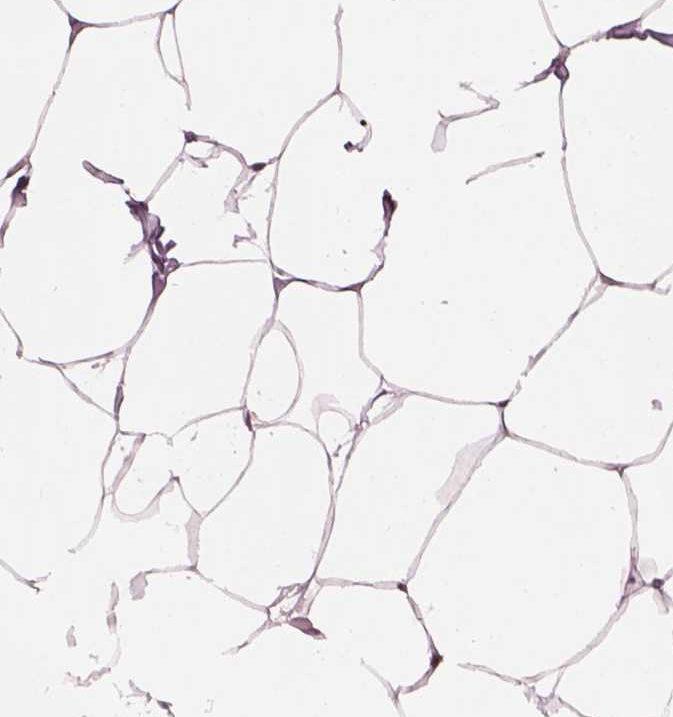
{"staining": {"intensity": "negative", "quantity": "none", "location": "none"}, "tissue": "breast", "cell_type": "Adipocytes", "image_type": "normal", "snomed": [{"axis": "morphology", "description": "Normal tissue, NOS"}, {"axis": "topography", "description": "Breast"}], "caption": "High power microscopy image of an immunohistochemistry (IHC) image of benign breast, revealing no significant expression in adipocytes.", "gene": "SRI", "patient": {"sex": "female", "age": 32}}